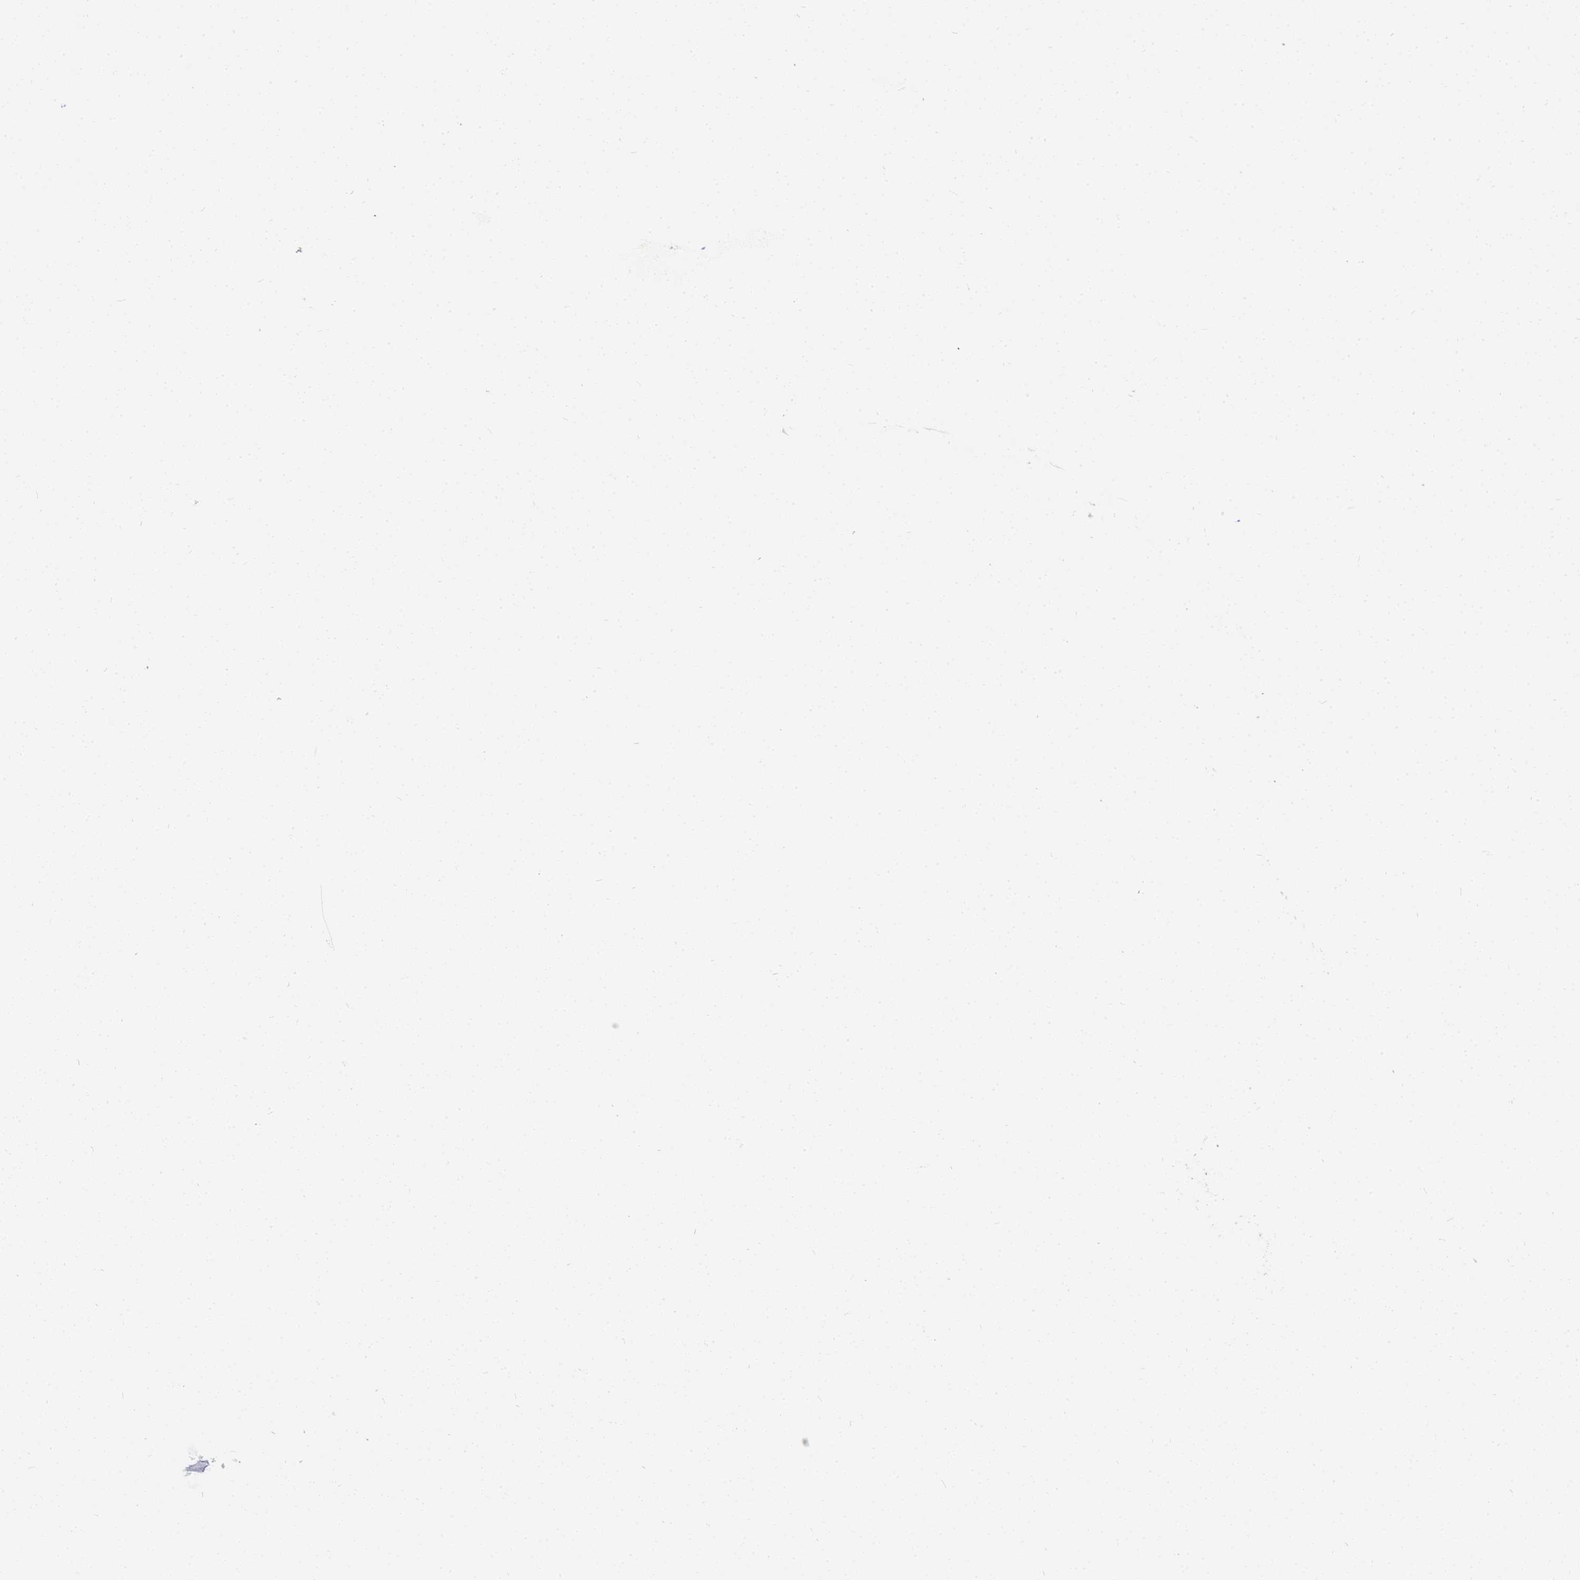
{"staining": {"intensity": "weak", "quantity": "<25%", "location": "cytoplasmic/membranous"}, "tissue": "breast cancer", "cell_type": "Tumor cells", "image_type": "cancer", "snomed": [{"axis": "morphology", "description": "Duct carcinoma"}, {"axis": "topography", "description": "Breast"}], "caption": "A photomicrograph of breast invasive ductal carcinoma stained for a protein shows no brown staining in tumor cells.", "gene": "TPM1", "patient": {"sex": "female", "age": 40}}